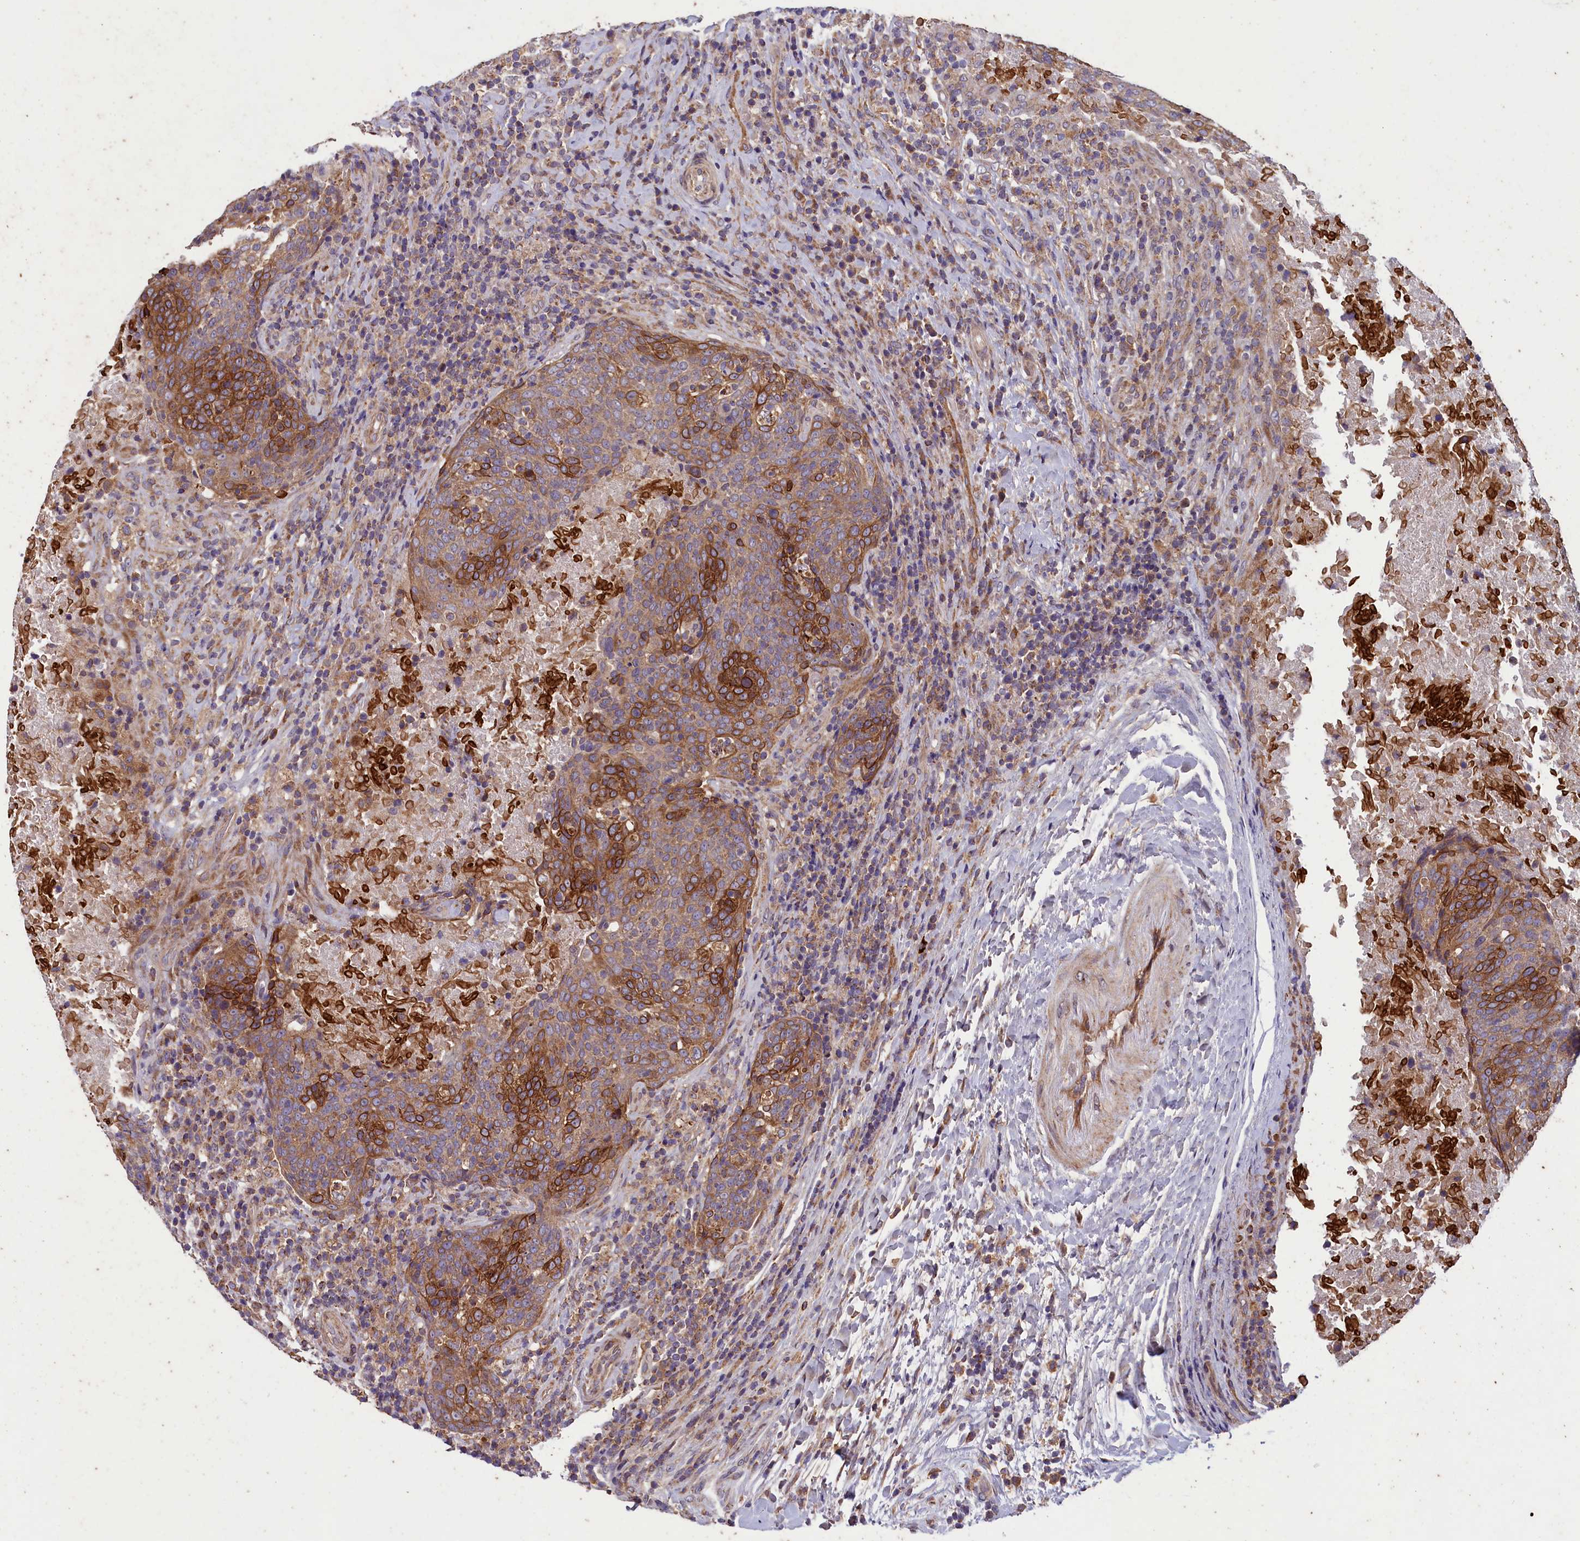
{"staining": {"intensity": "strong", "quantity": "25%-75%", "location": "cytoplasmic/membranous"}, "tissue": "head and neck cancer", "cell_type": "Tumor cells", "image_type": "cancer", "snomed": [{"axis": "morphology", "description": "Squamous cell carcinoma, NOS"}, {"axis": "morphology", "description": "Squamous cell carcinoma, metastatic, NOS"}, {"axis": "topography", "description": "Lymph node"}, {"axis": "topography", "description": "Head-Neck"}], "caption": "Human squamous cell carcinoma (head and neck) stained for a protein (brown) exhibits strong cytoplasmic/membranous positive expression in about 25%-75% of tumor cells.", "gene": "ACAD8", "patient": {"sex": "male", "age": 62}}